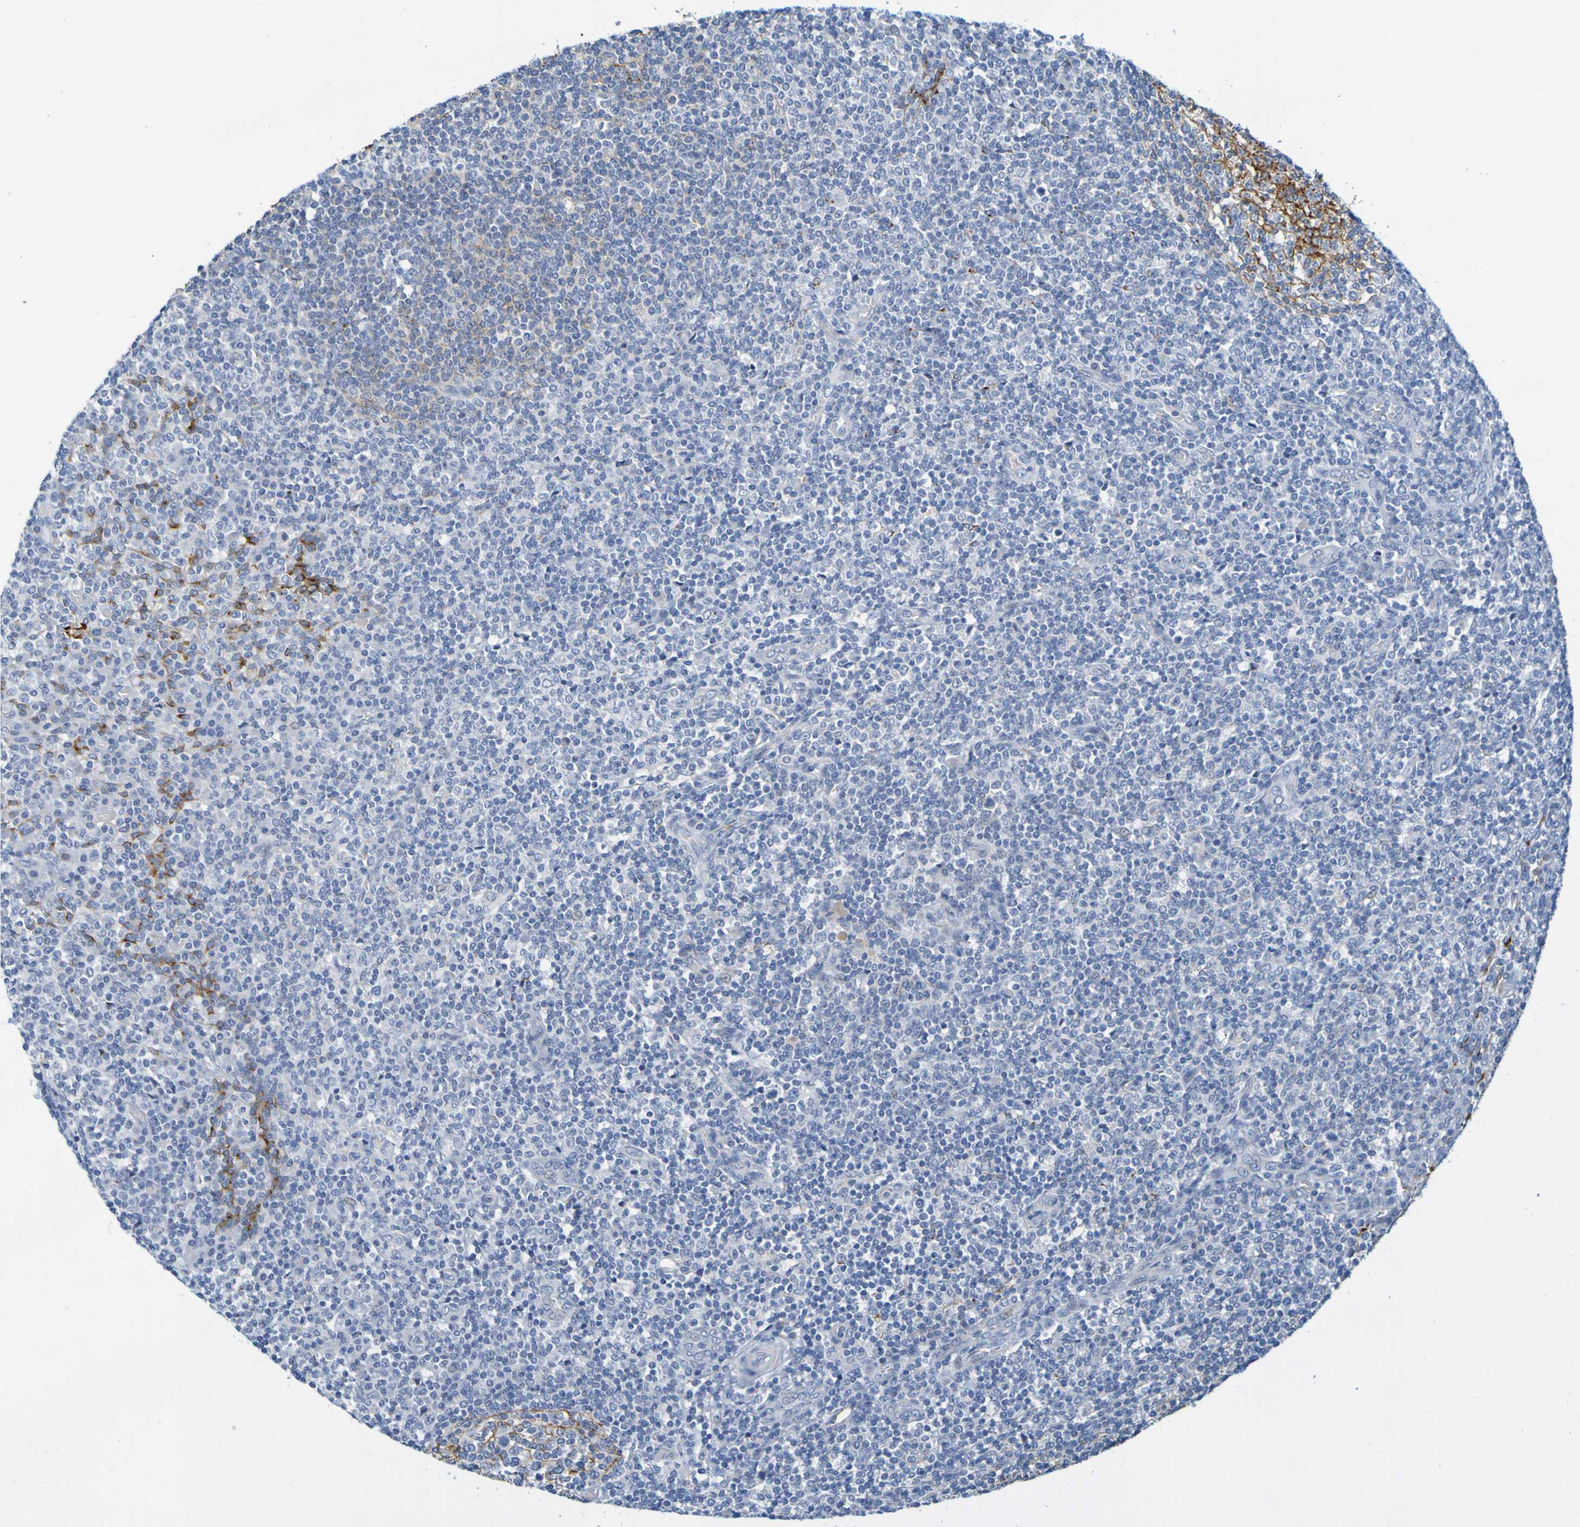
{"staining": {"intensity": "negative", "quantity": "none", "location": "none"}, "tissue": "tonsil", "cell_type": "Germinal center cells", "image_type": "normal", "snomed": [{"axis": "morphology", "description": "Normal tissue, NOS"}, {"axis": "topography", "description": "Tonsil"}], "caption": "The immunohistochemistry (IHC) micrograph has no significant expression in germinal center cells of tonsil. (IHC, brightfield microscopy, high magnification).", "gene": "IL10", "patient": {"sex": "female", "age": 19}}